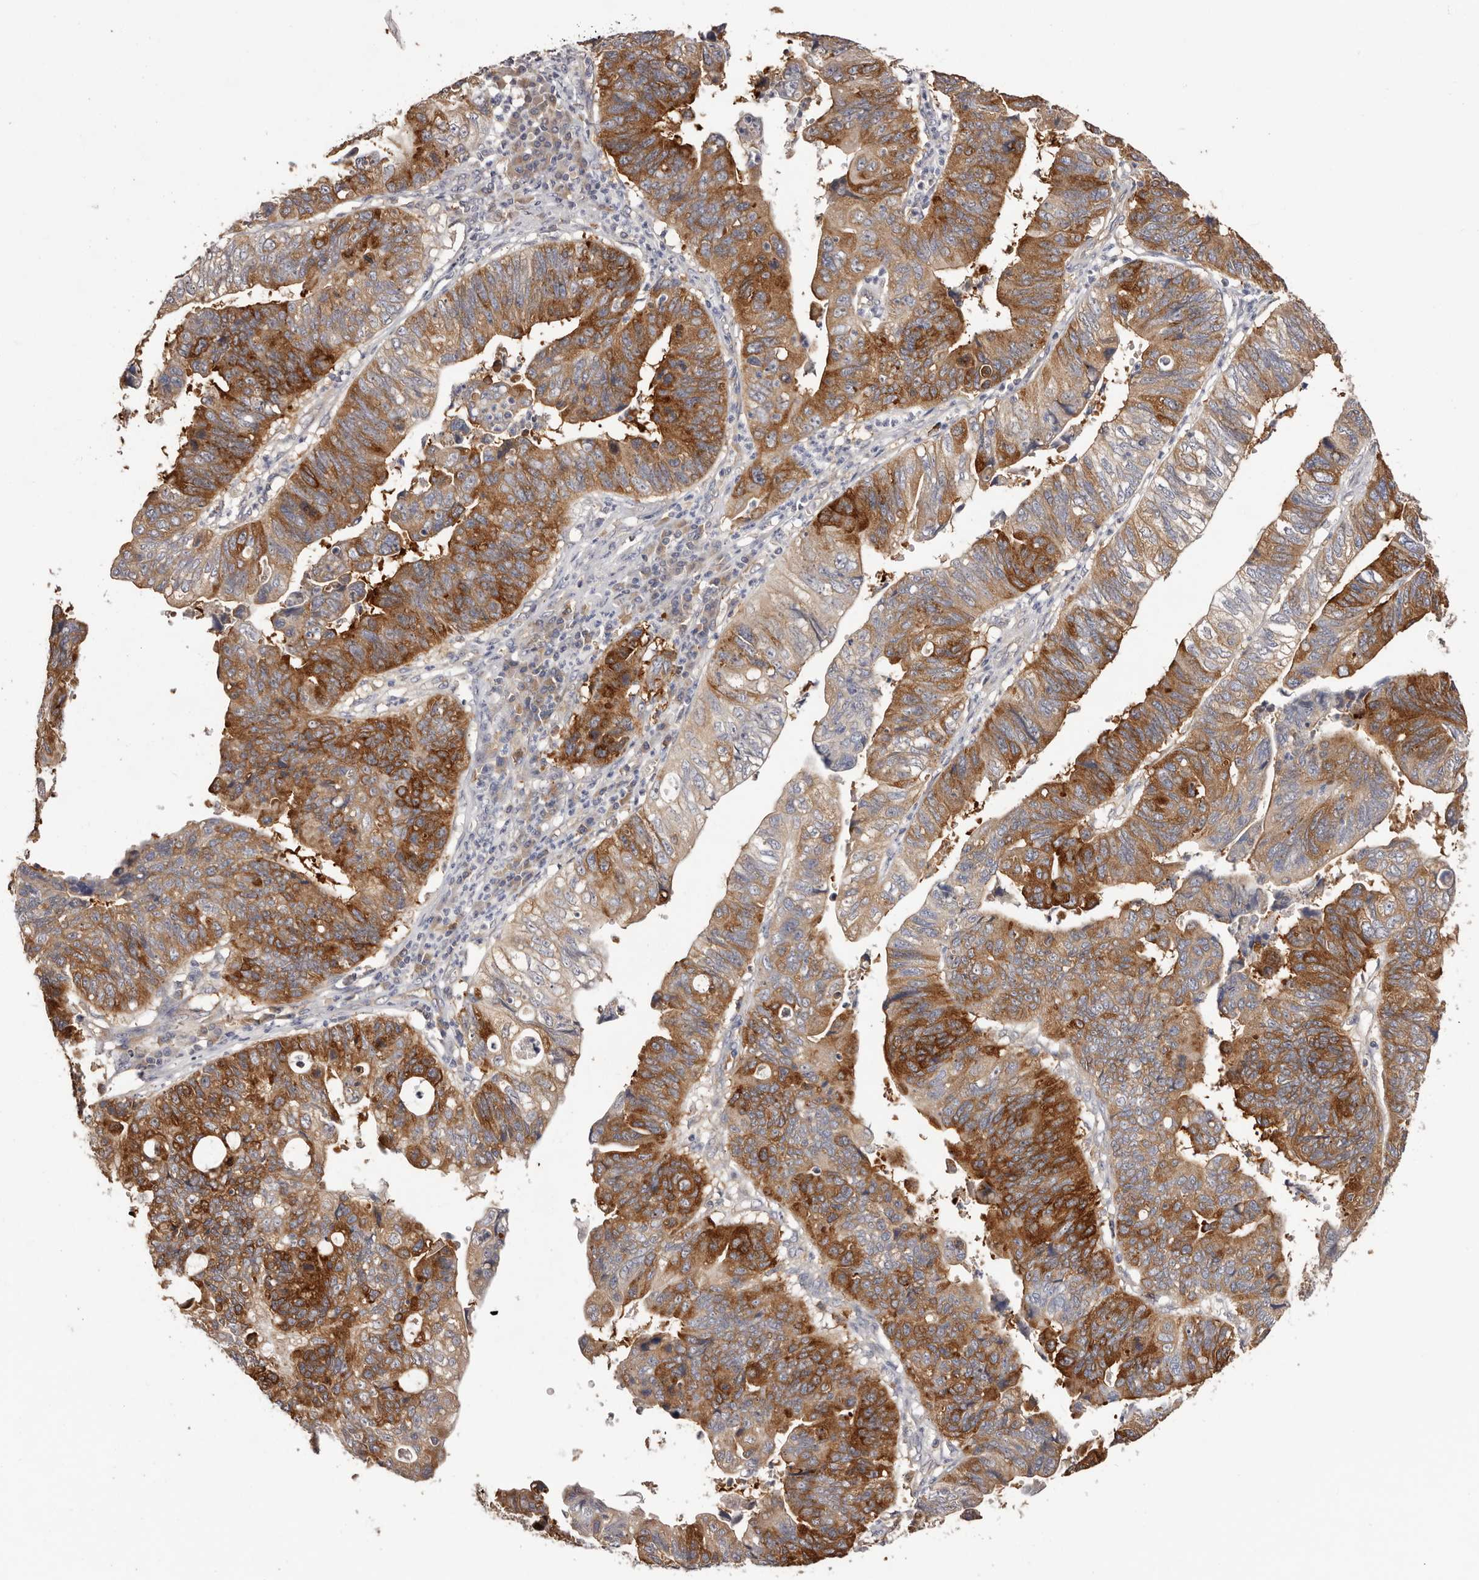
{"staining": {"intensity": "strong", "quantity": ">75%", "location": "cytoplasmic/membranous"}, "tissue": "stomach cancer", "cell_type": "Tumor cells", "image_type": "cancer", "snomed": [{"axis": "morphology", "description": "Adenocarcinoma, NOS"}, {"axis": "topography", "description": "Stomach"}], "caption": "Immunohistochemical staining of human adenocarcinoma (stomach) reveals high levels of strong cytoplasmic/membranous positivity in about >75% of tumor cells.", "gene": "LTV1", "patient": {"sex": "male", "age": 59}}